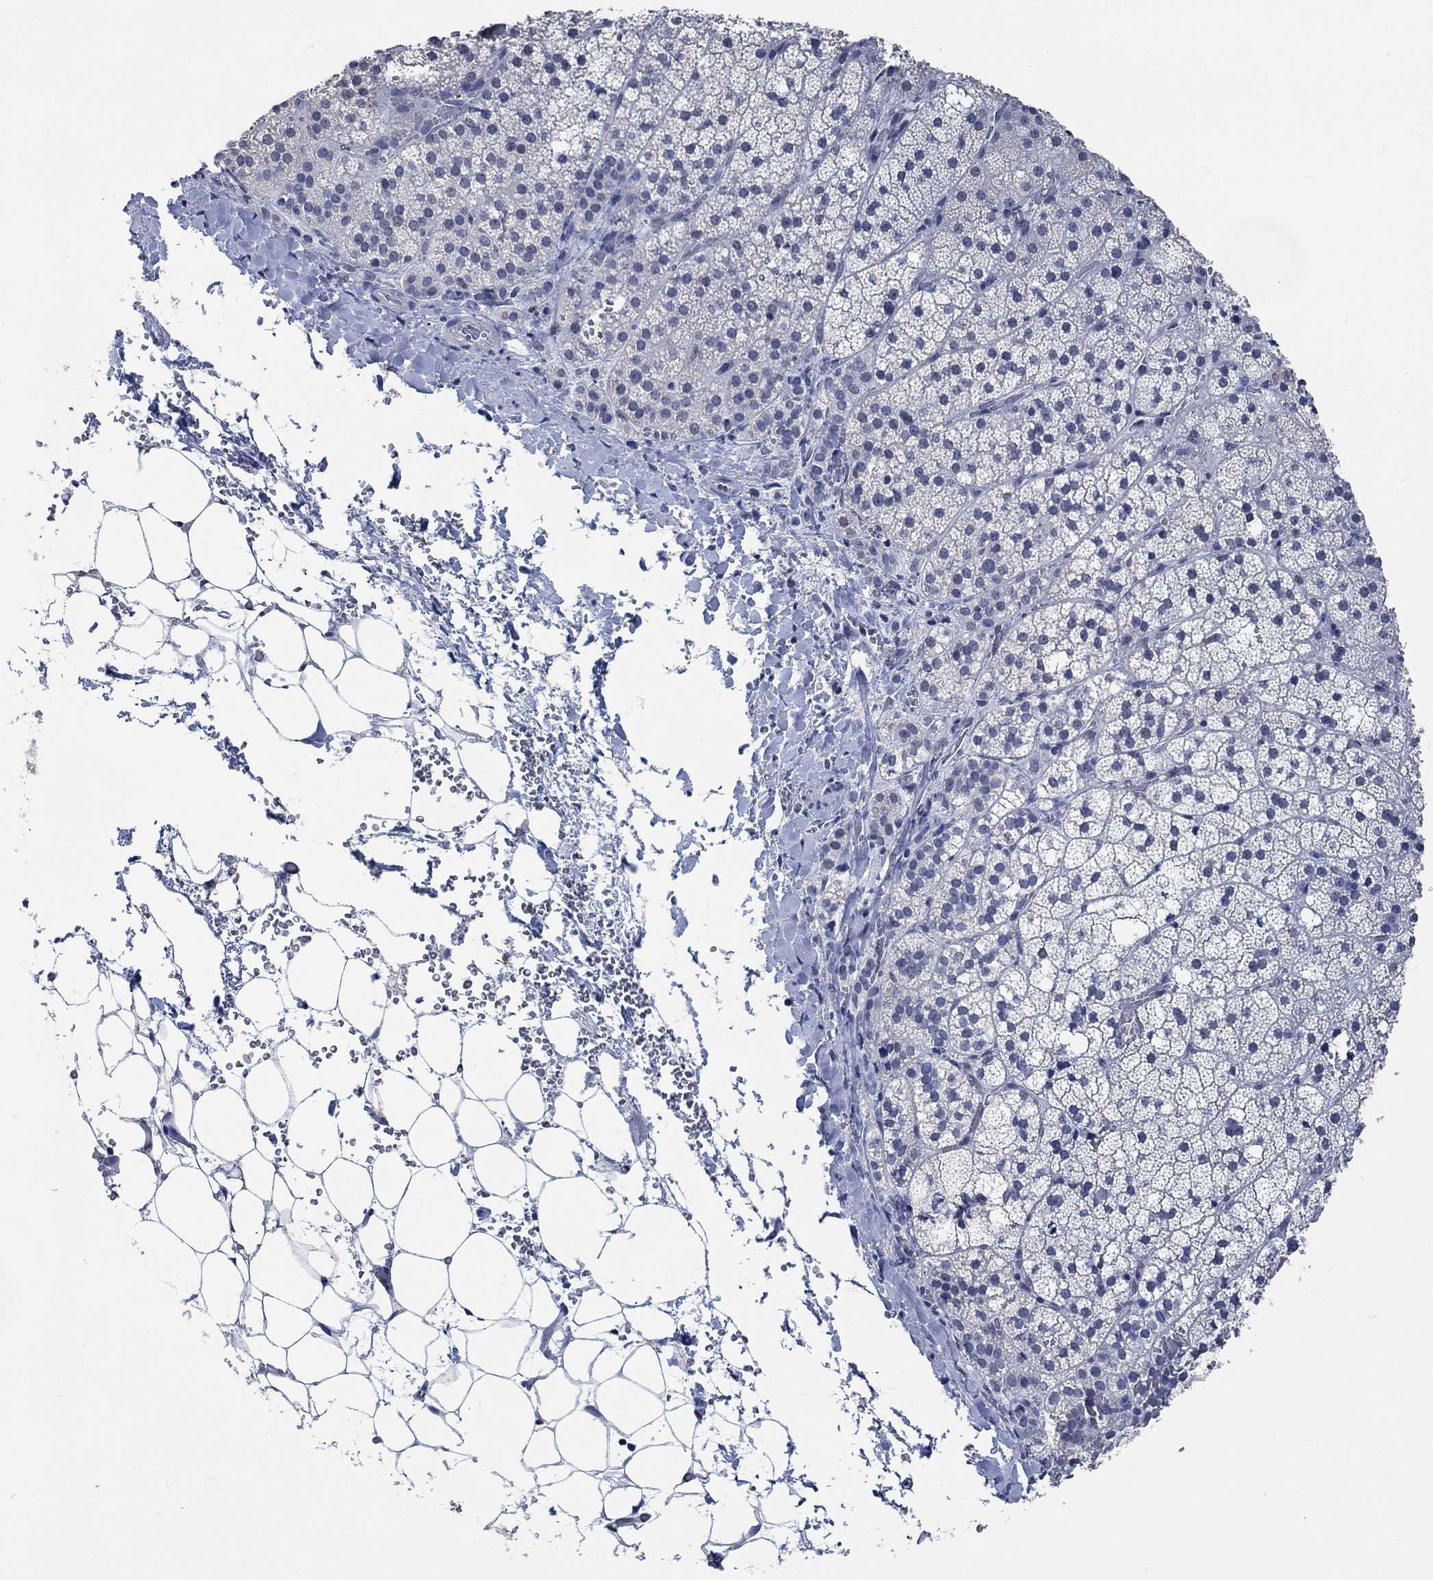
{"staining": {"intensity": "weak", "quantity": "<25%", "location": "cytoplasmic/membranous"}, "tissue": "adrenal gland", "cell_type": "Glandular cells", "image_type": "normal", "snomed": [{"axis": "morphology", "description": "Normal tissue, NOS"}, {"axis": "topography", "description": "Adrenal gland"}], "caption": "A high-resolution histopathology image shows IHC staining of normal adrenal gland, which exhibits no significant staining in glandular cells.", "gene": "OBSCN", "patient": {"sex": "male", "age": 53}}